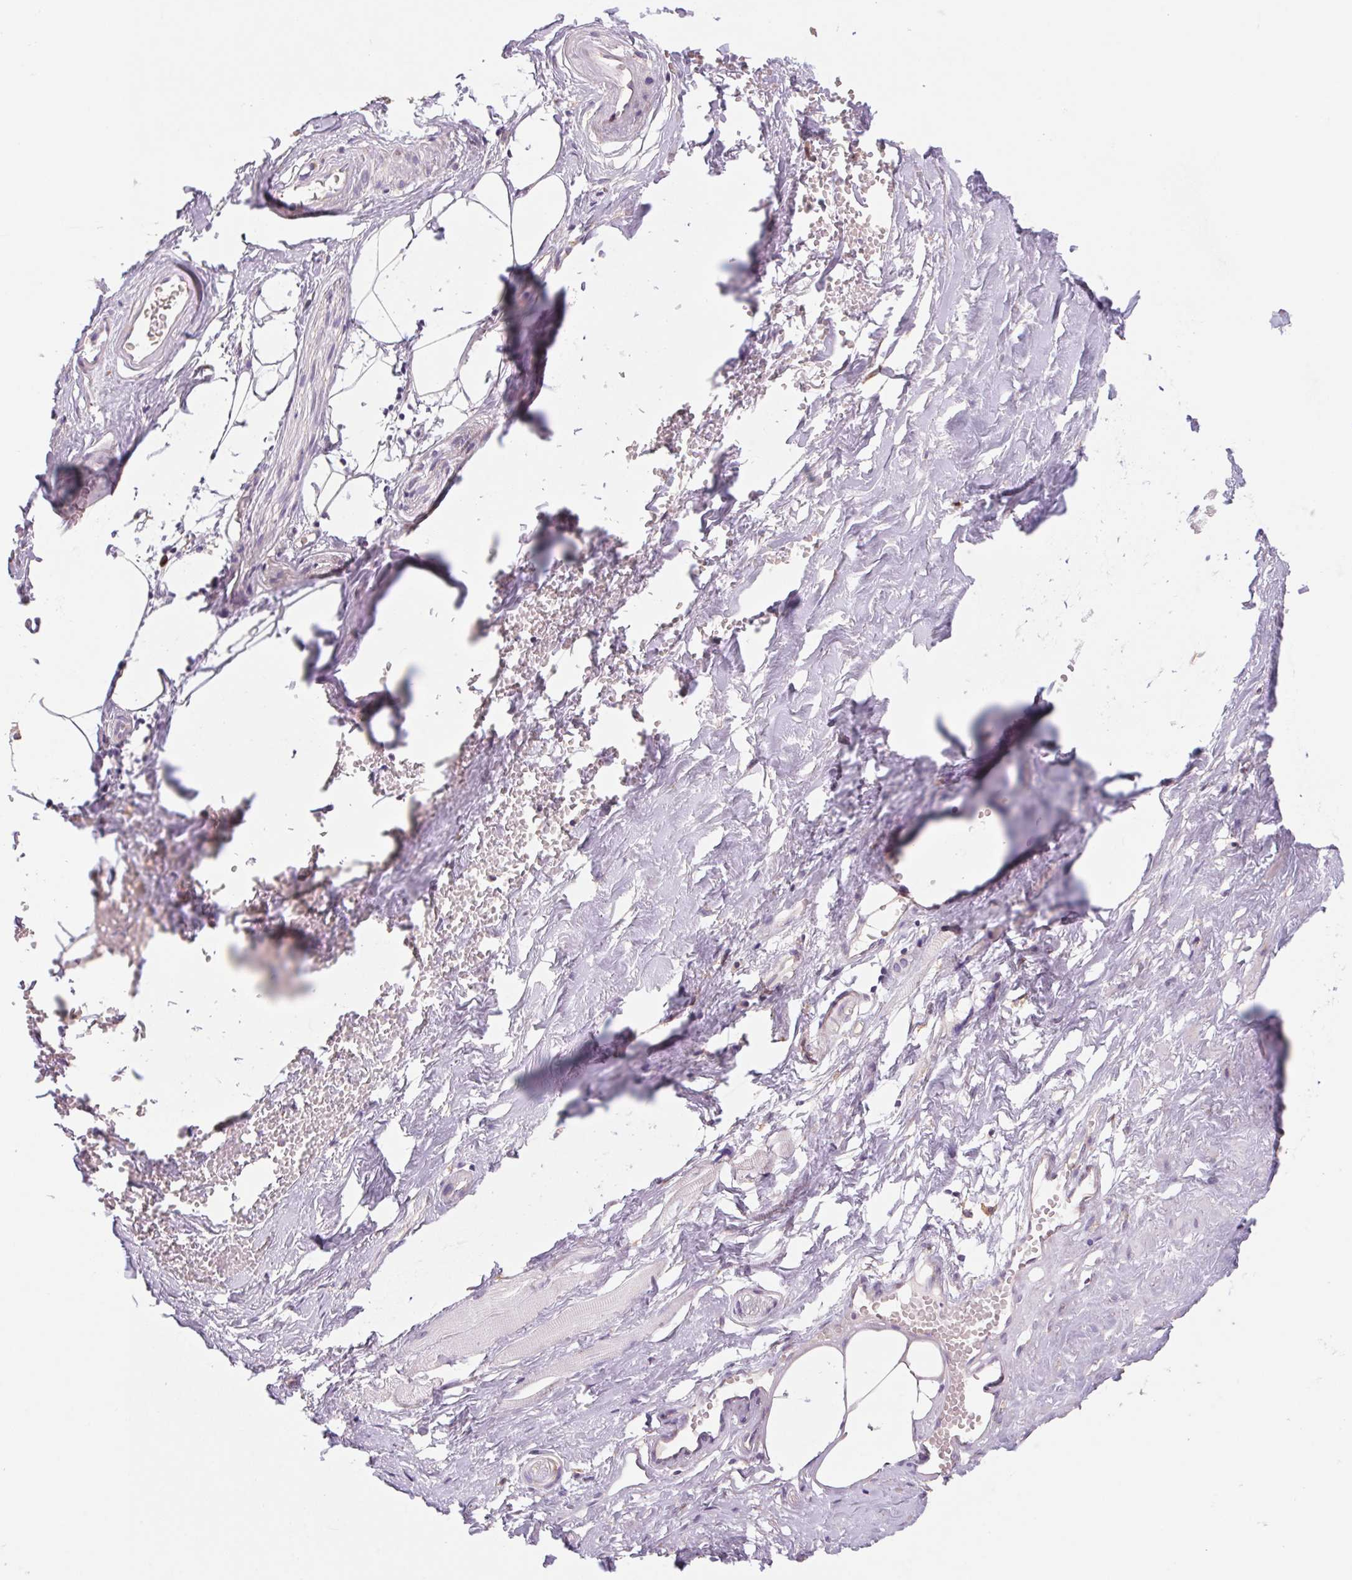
{"staining": {"intensity": "weak", "quantity": "<25%", "location": "cytoplasmic/membranous"}, "tissue": "adipose tissue", "cell_type": "Adipocytes", "image_type": "normal", "snomed": [{"axis": "morphology", "description": "Normal tissue, NOS"}, {"axis": "topography", "description": "Prostate"}, {"axis": "topography", "description": "Peripheral nerve tissue"}], "caption": "There is no significant staining in adipocytes of adipose tissue.", "gene": "RAB1A", "patient": {"sex": "male", "age": 55}}